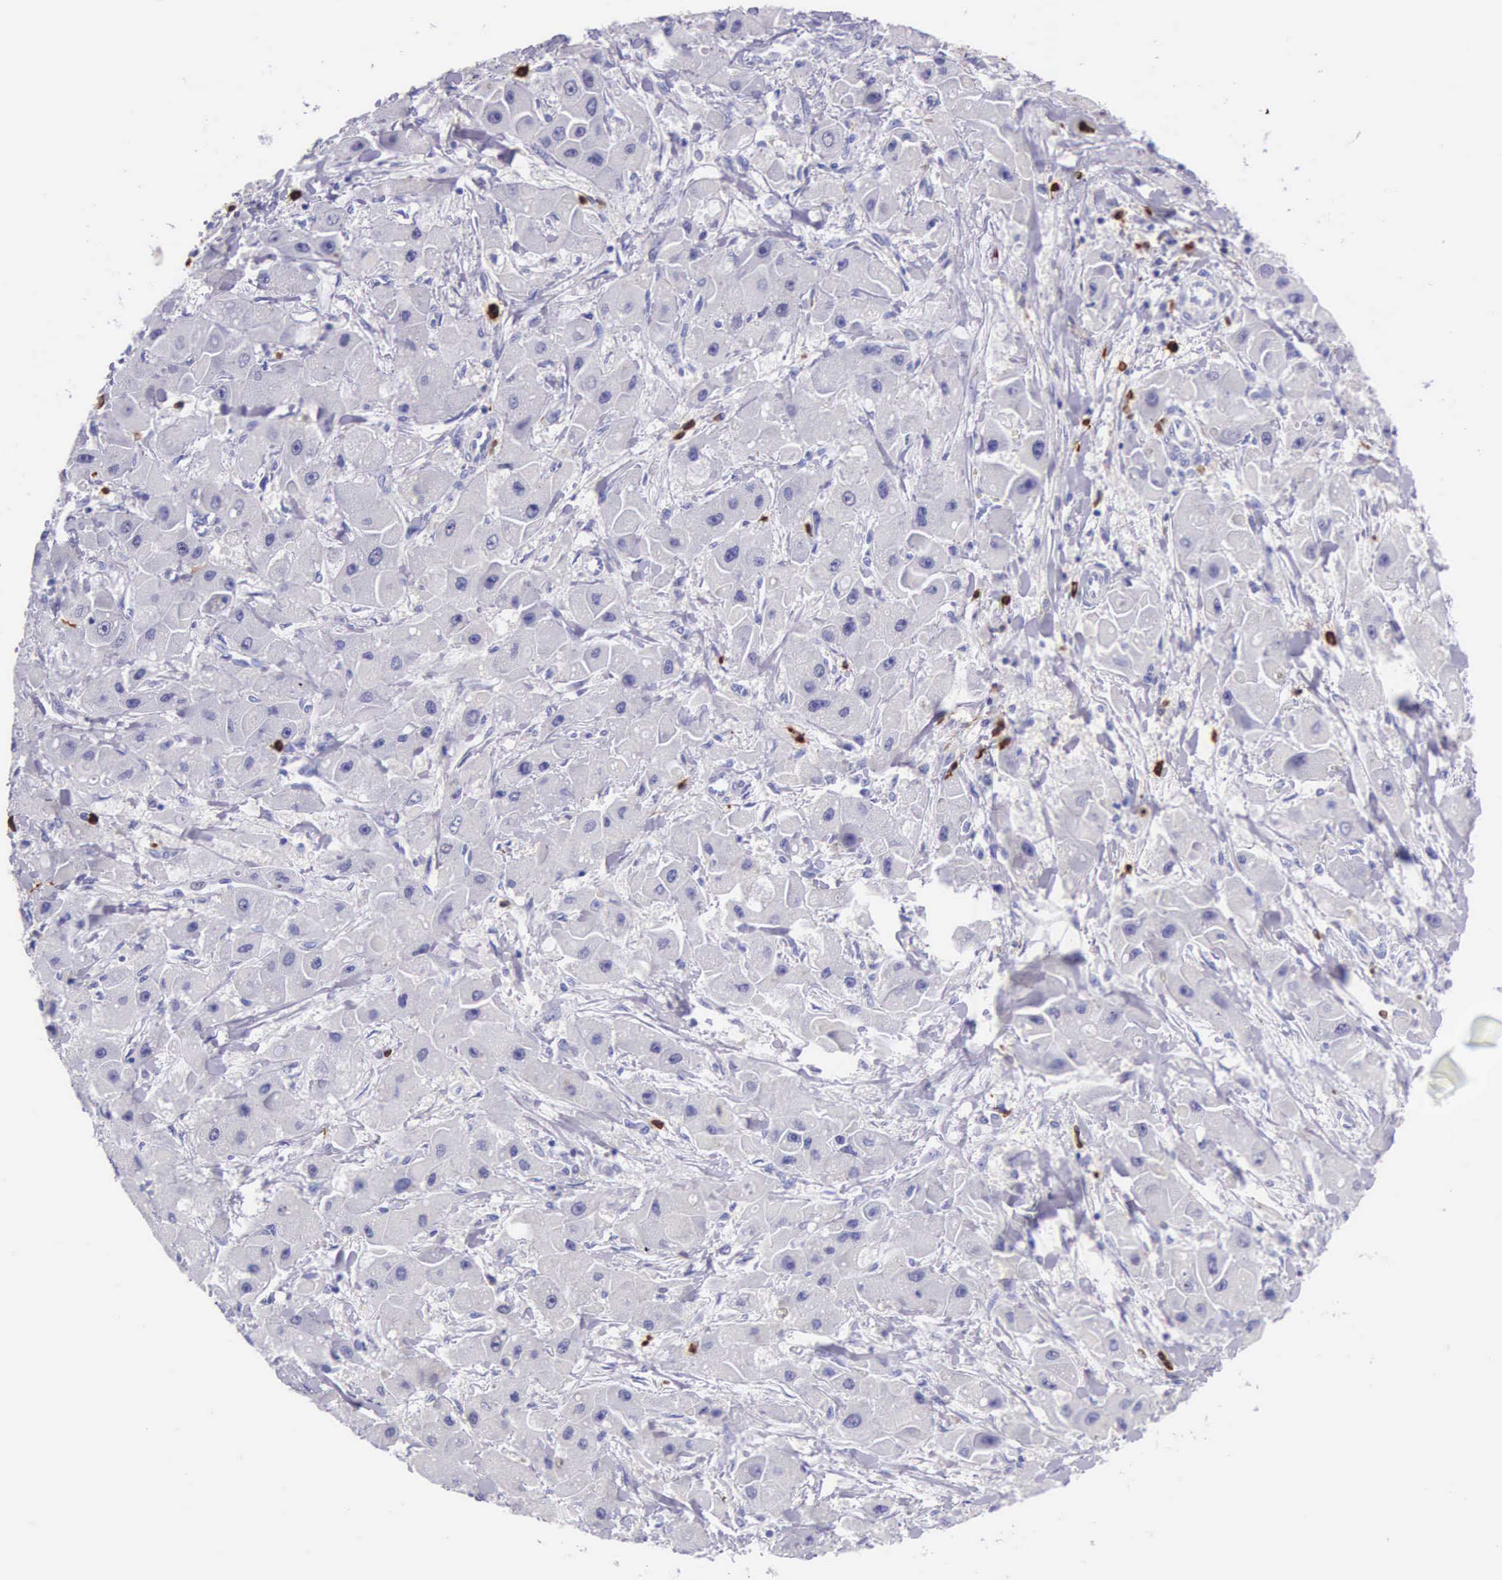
{"staining": {"intensity": "negative", "quantity": "none", "location": "none"}, "tissue": "liver cancer", "cell_type": "Tumor cells", "image_type": "cancer", "snomed": [{"axis": "morphology", "description": "Carcinoma, Hepatocellular, NOS"}, {"axis": "topography", "description": "Liver"}], "caption": "Immunohistochemistry image of liver cancer stained for a protein (brown), which exhibits no positivity in tumor cells.", "gene": "FCN1", "patient": {"sex": "male", "age": 24}}